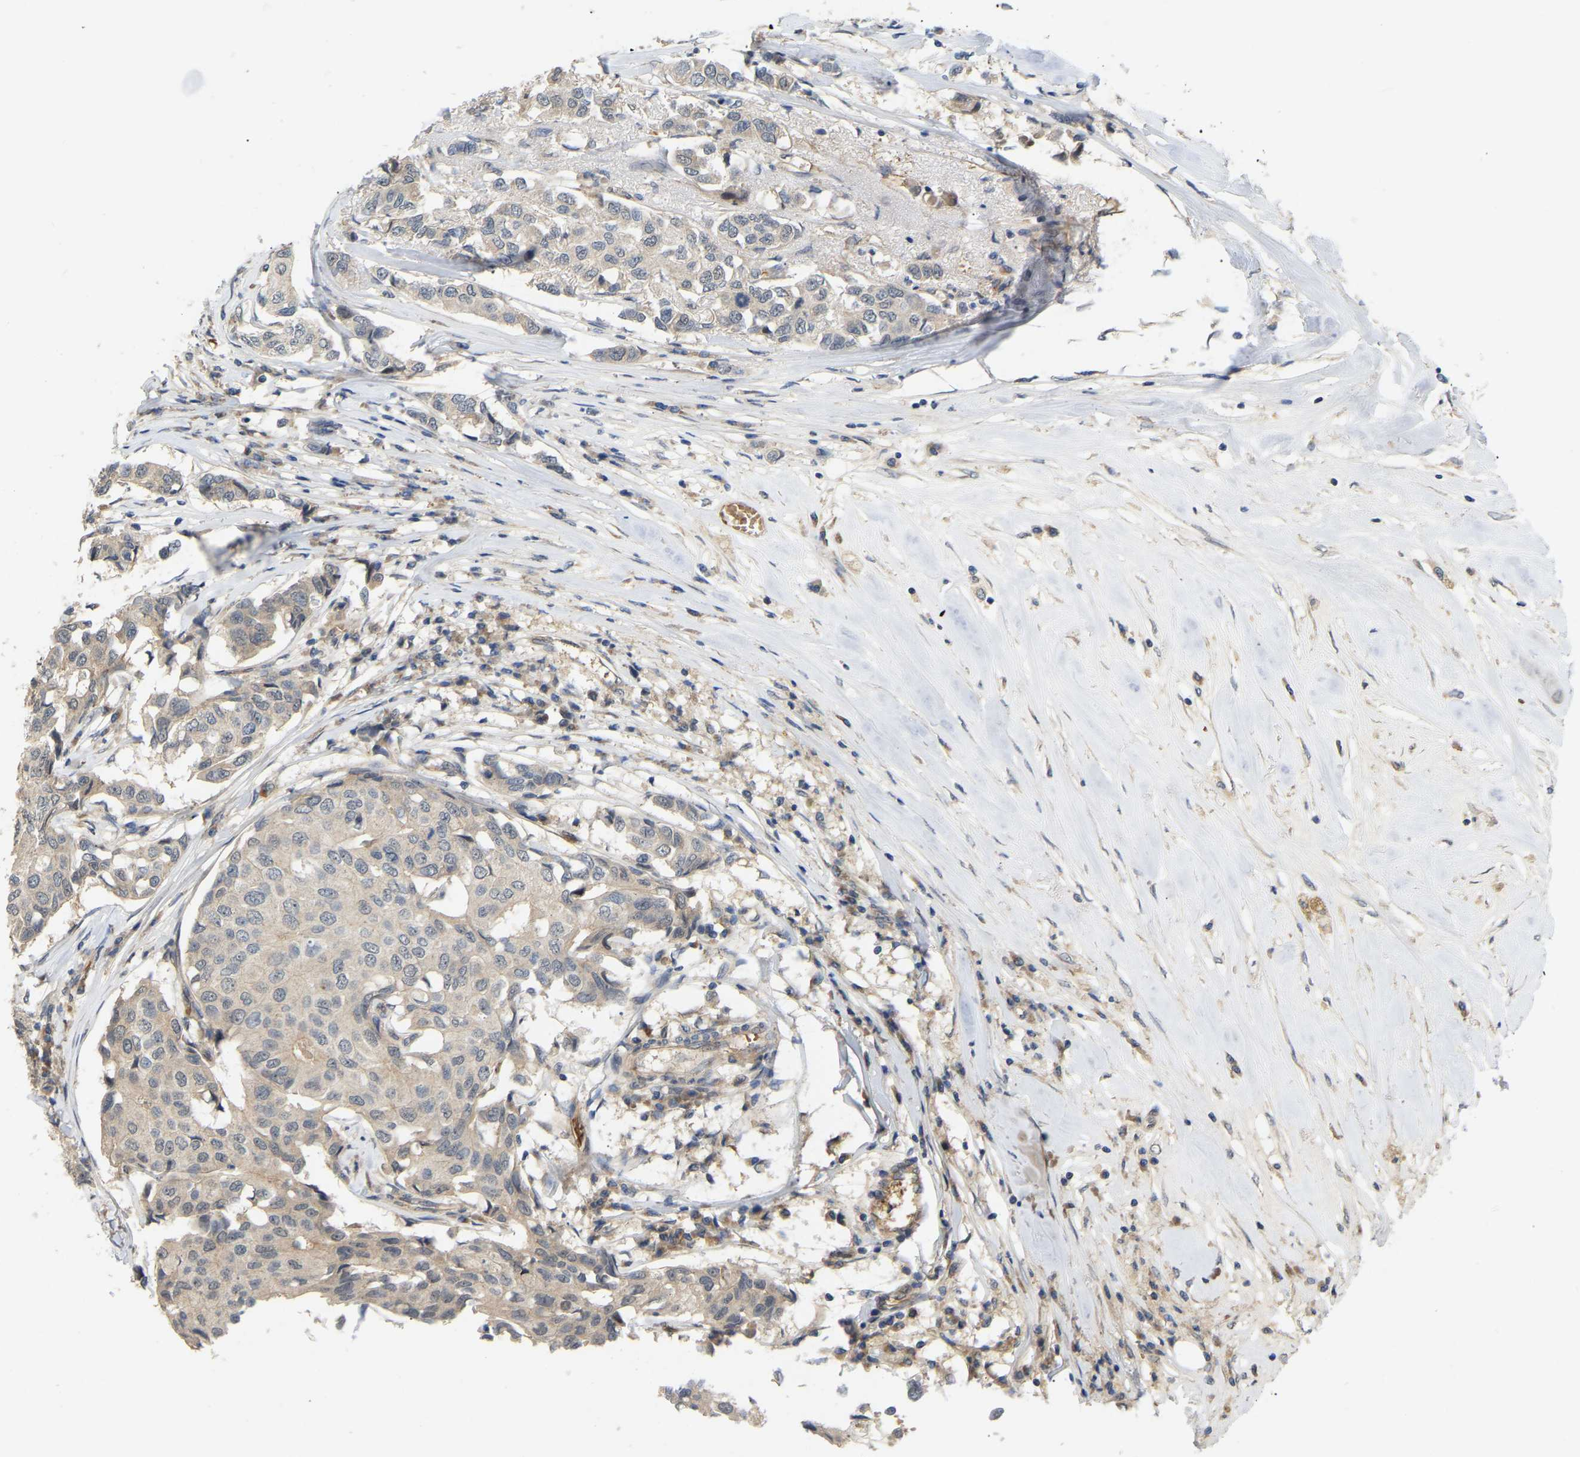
{"staining": {"intensity": "negative", "quantity": "none", "location": "none"}, "tissue": "breast cancer", "cell_type": "Tumor cells", "image_type": "cancer", "snomed": [{"axis": "morphology", "description": "Duct carcinoma"}, {"axis": "topography", "description": "Breast"}], "caption": "This is an IHC micrograph of breast cancer (intraductal carcinoma). There is no positivity in tumor cells.", "gene": "LIMK2", "patient": {"sex": "female", "age": 80}}